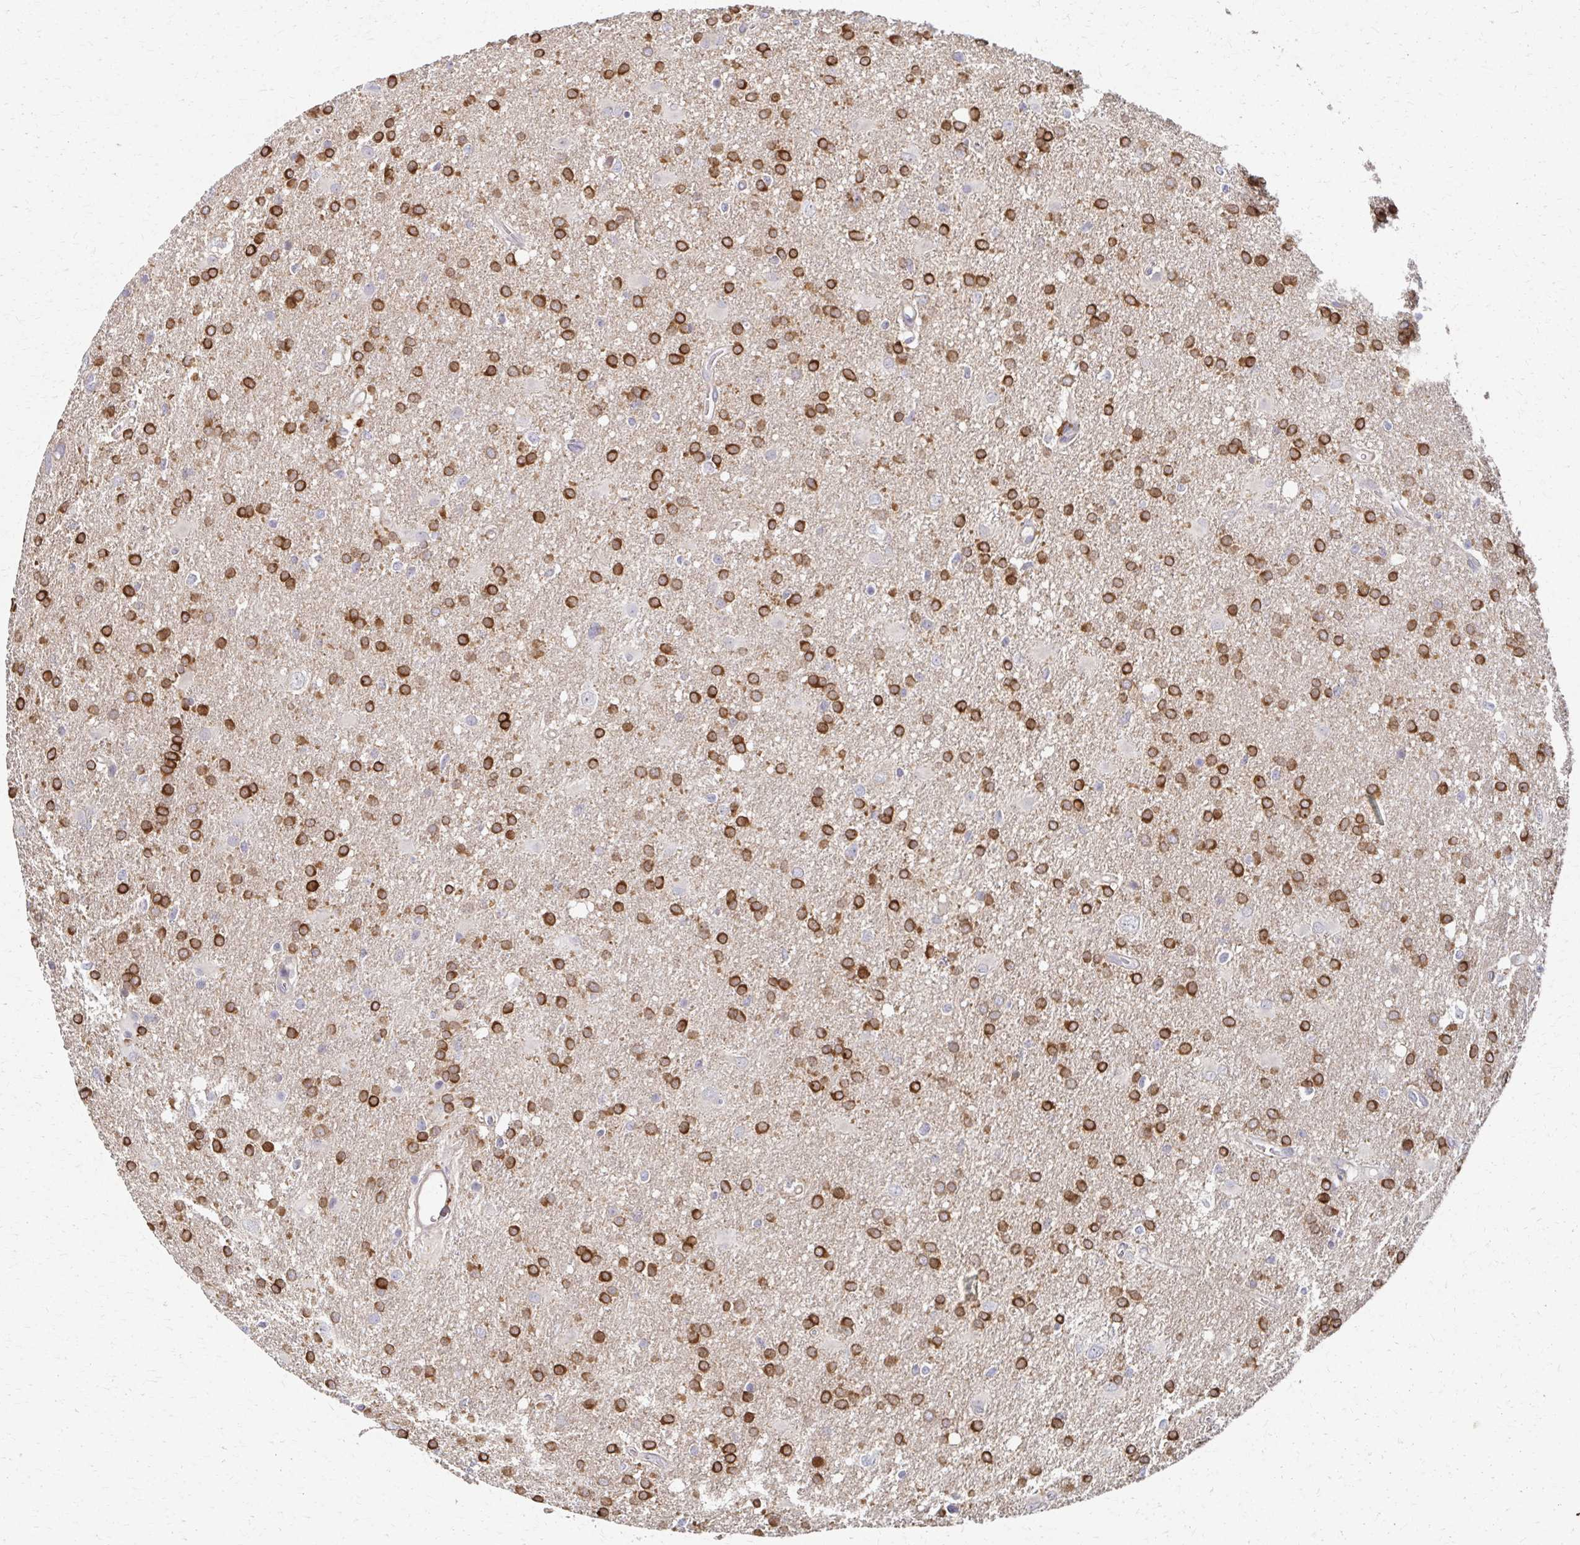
{"staining": {"intensity": "strong", "quantity": ">75%", "location": "cytoplasmic/membranous"}, "tissue": "glioma", "cell_type": "Tumor cells", "image_type": "cancer", "snomed": [{"axis": "morphology", "description": "Glioma, malignant, Low grade"}, {"axis": "topography", "description": "Brain"}], "caption": "Low-grade glioma (malignant) tissue reveals strong cytoplasmic/membranous staining in approximately >75% of tumor cells (DAB (3,3'-diaminobenzidine) = brown stain, brightfield microscopy at high magnification).", "gene": "EOLA2", "patient": {"sex": "male", "age": 66}}